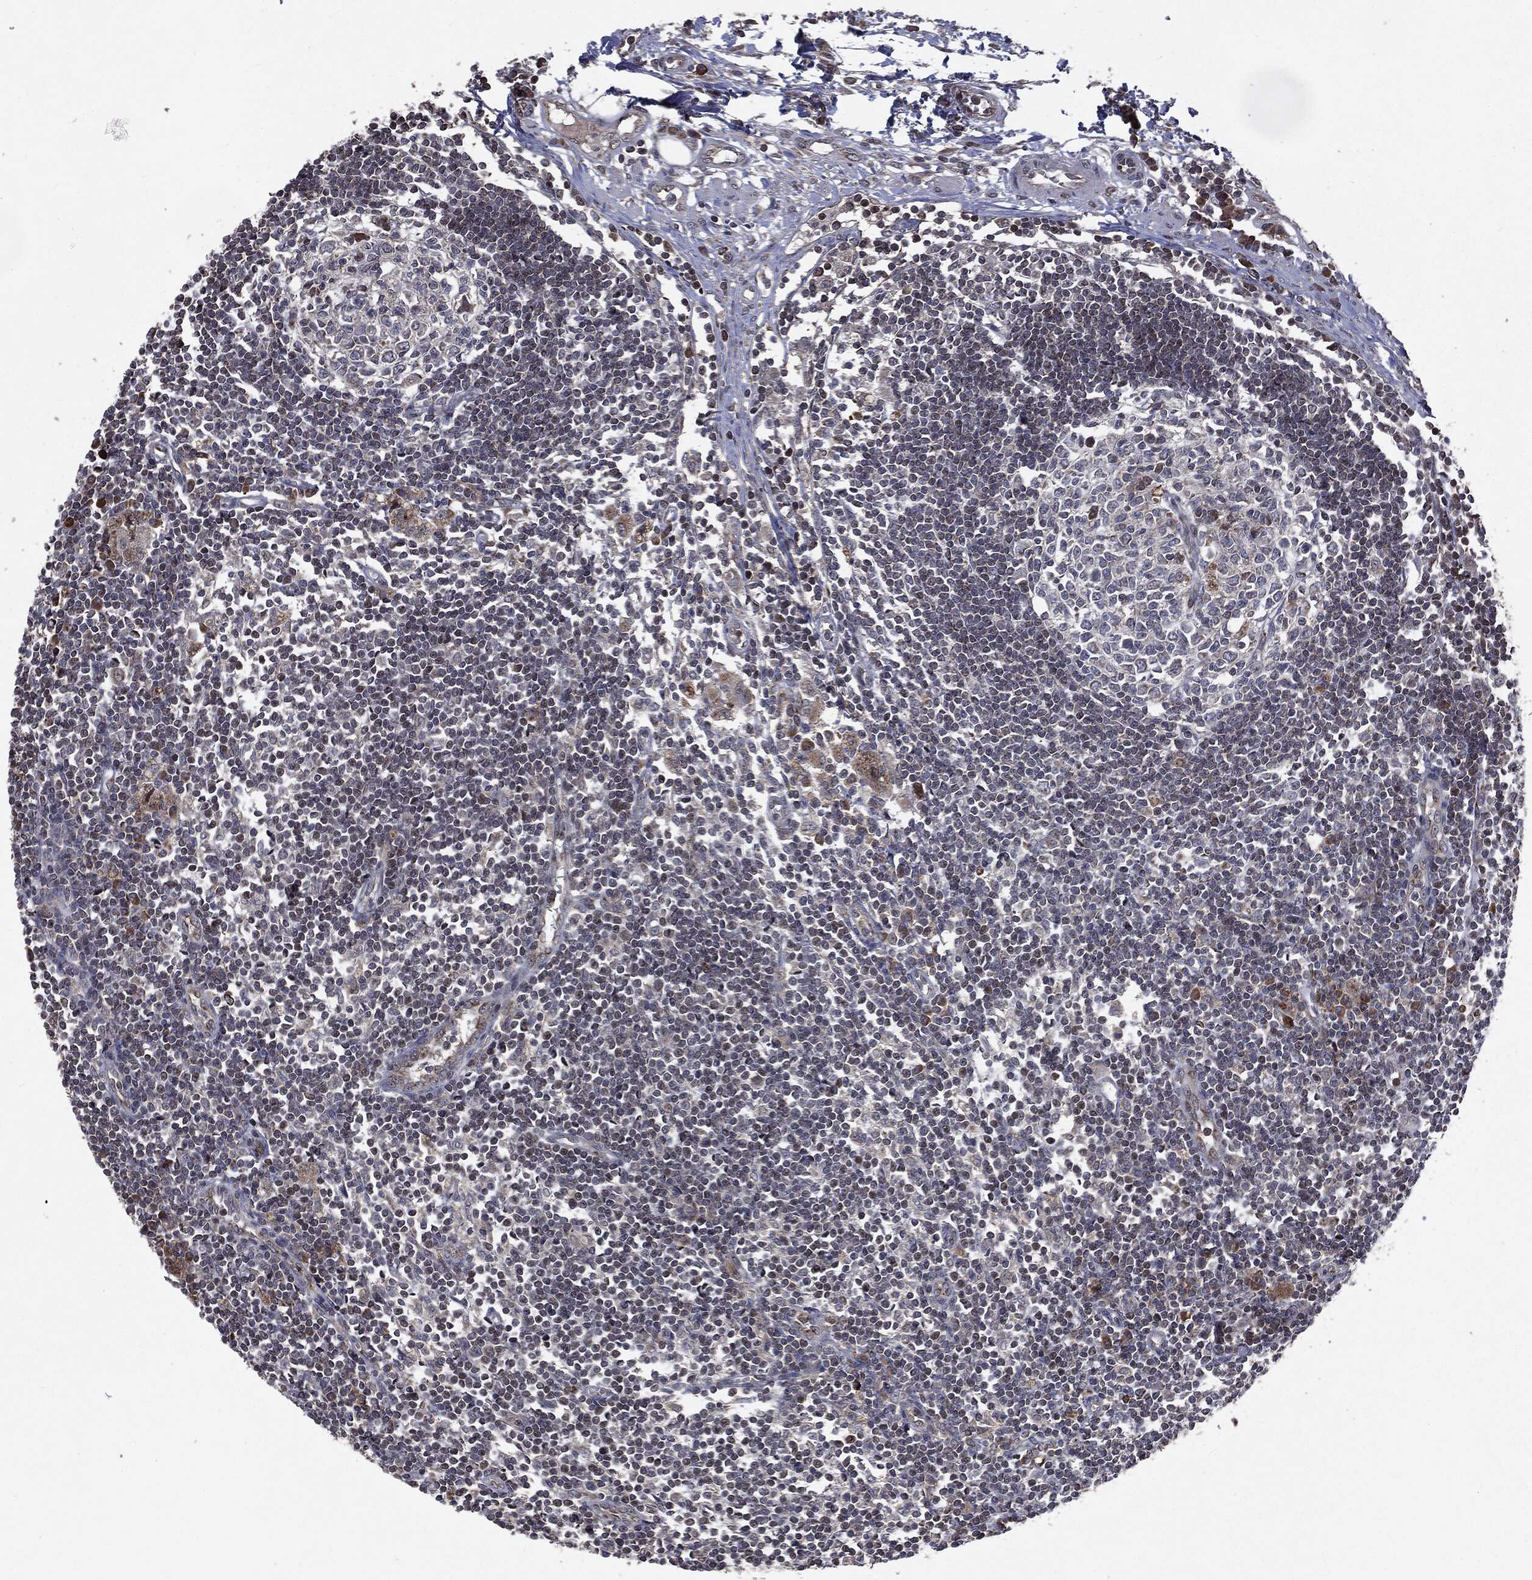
{"staining": {"intensity": "moderate", "quantity": "<25%", "location": "cytoplasmic/membranous"}, "tissue": "lymph node", "cell_type": "Germinal center cells", "image_type": "normal", "snomed": [{"axis": "morphology", "description": "Normal tissue, NOS"}, {"axis": "morphology", "description": "Adenocarcinoma, NOS"}, {"axis": "topography", "description": "Lymph node"}, {"axis": "topography", "description": "Pancreas"}], "caption": "The photomicrograph displays a brown stain indicating the presence of a protein in the cytoplasmic/membranous of germinal center cells in lymph node.", "gene": "PLPPR2", "patient": {"sex": "female", "age": 58}}